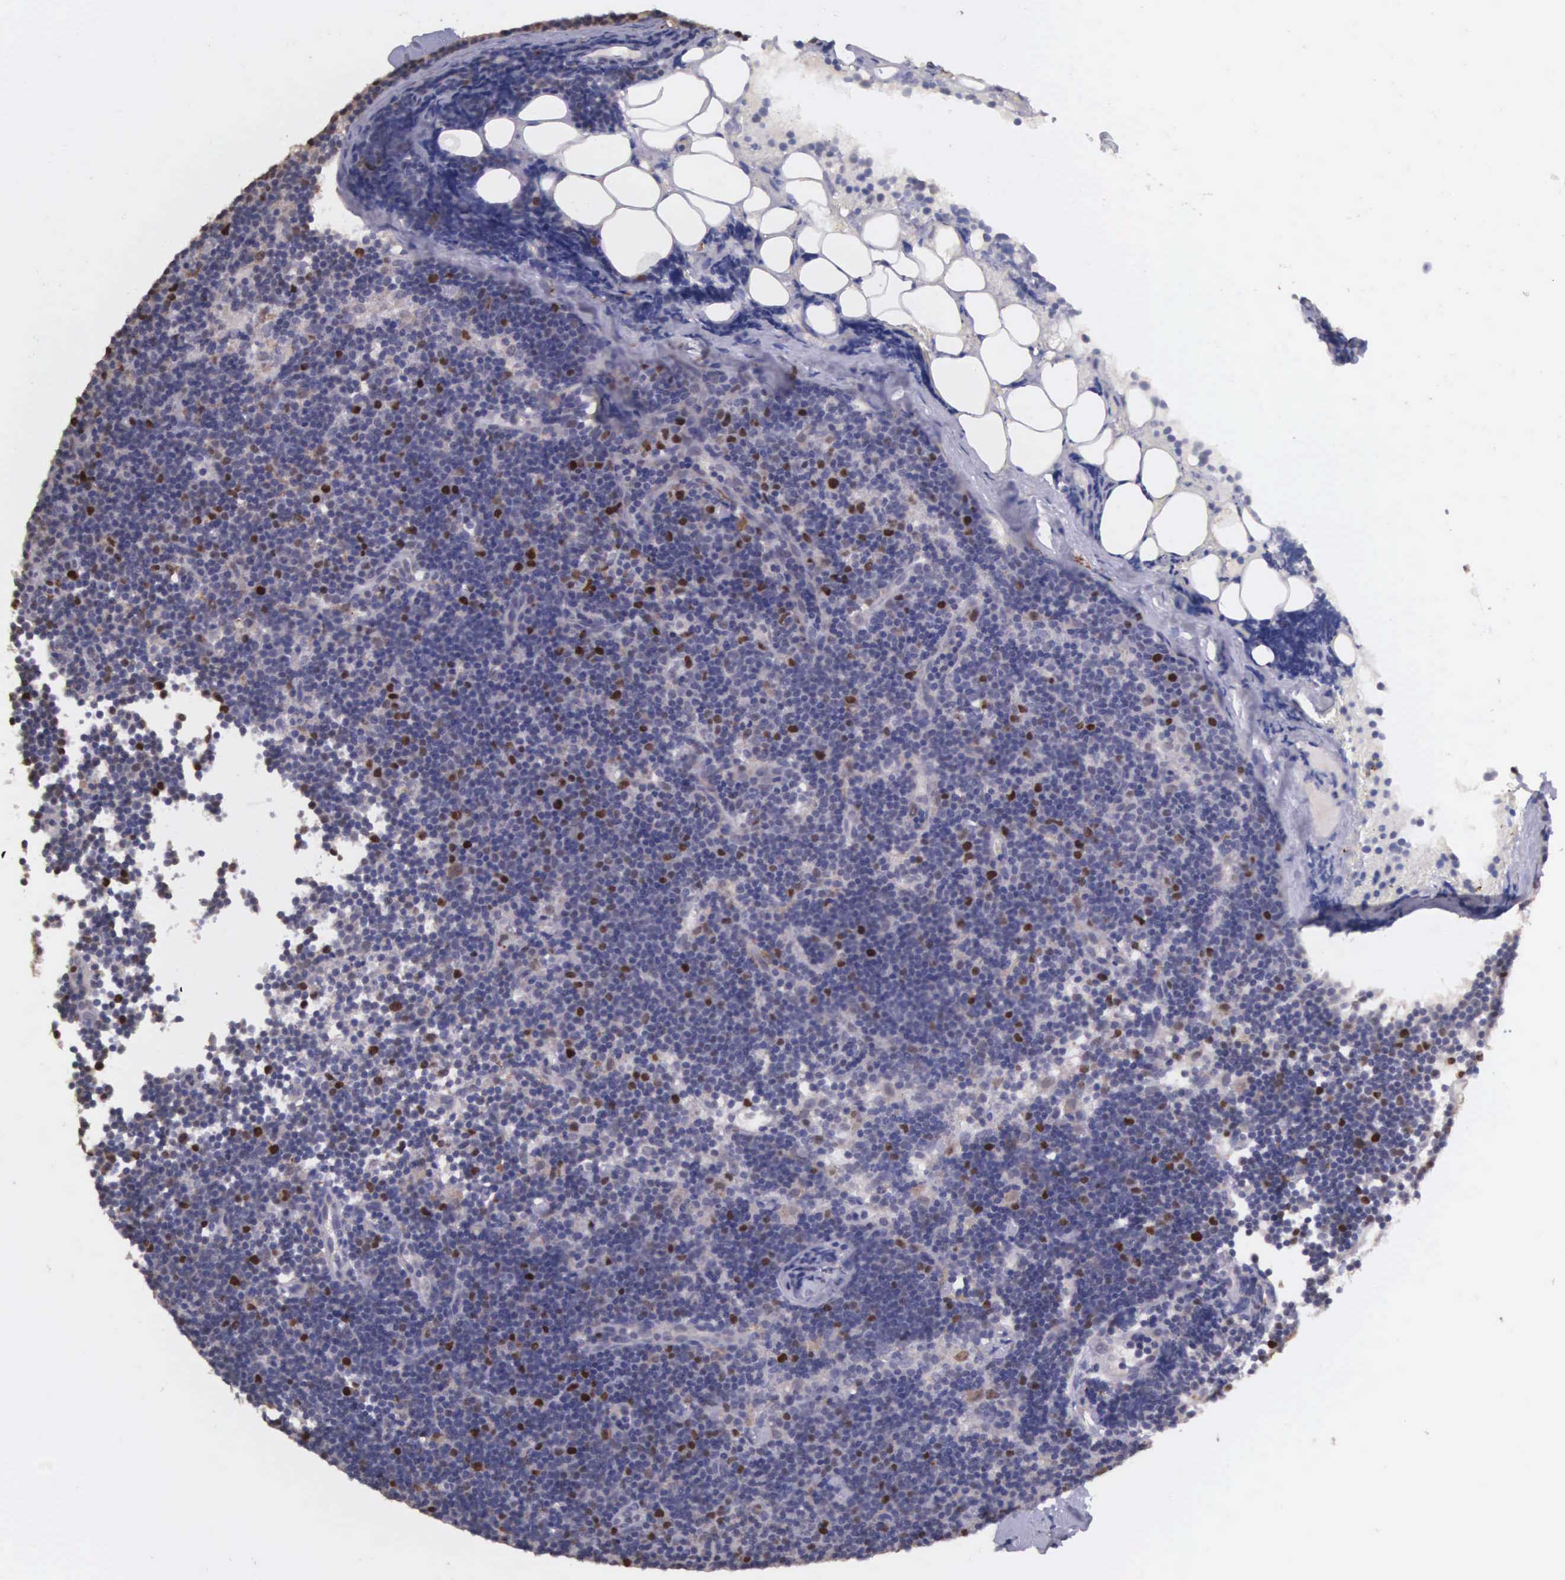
{"staining": {"intensity": "moderate", "quantity": "<25%", "location": "nuclear"}, "tissue": "lymphoma", "cell_type": "Tumor cells", "image_type": "cancer", "snomed": [{"axis": "morphology", "description": "Malignant lymphoma, non-Hodgkin's type, Low grade"}, {"axis": "topography", "description": "Lymph node"}], "caption": "Immunohistochemistry (IHC) (DAB) staining of malignant lymphoma, non-Hodgkin's type (low-grade) exhibits moderate nuclear protein staining in about <25% of tumor cells.", "gene": "CDC45", "patient": {"sex": "male", "age": 57}}